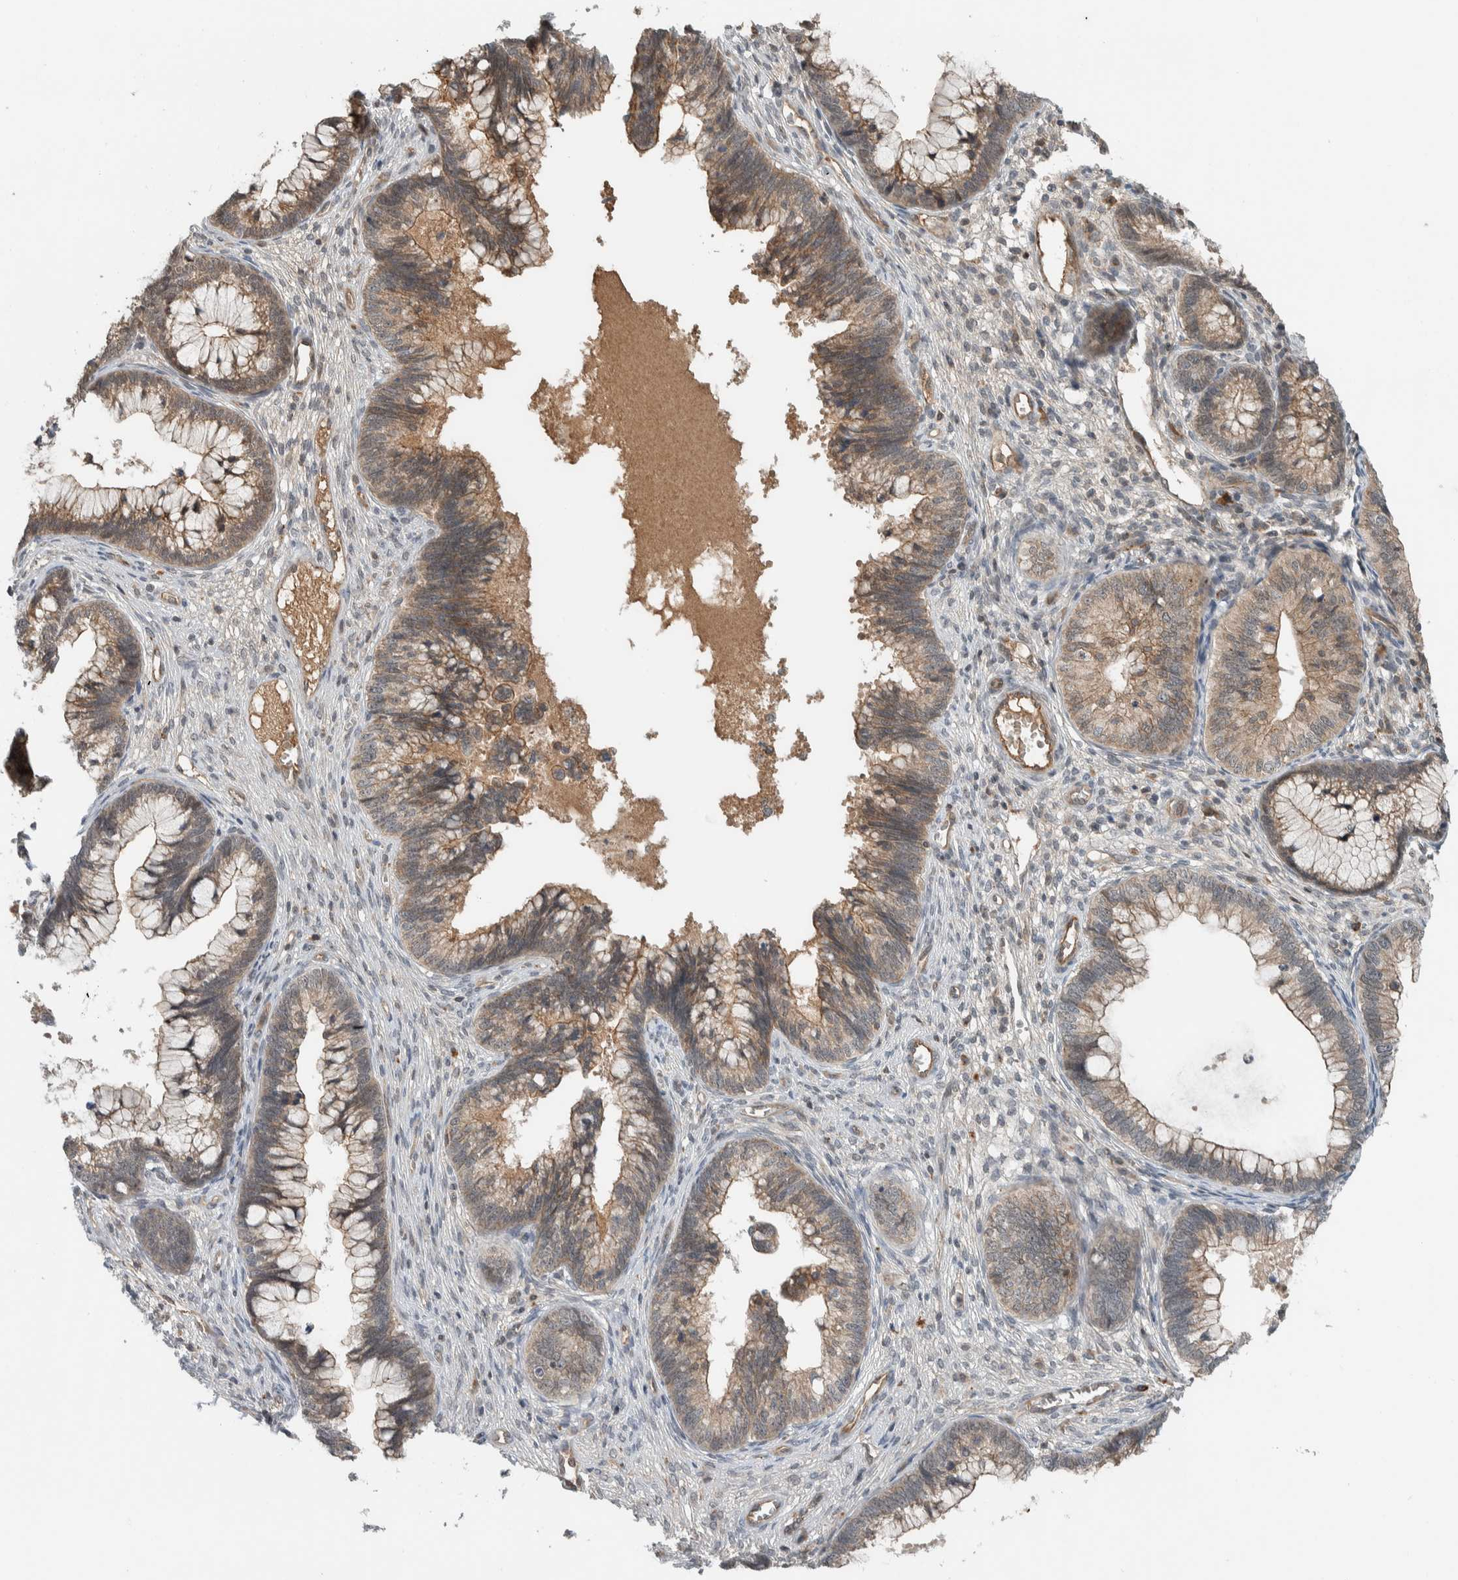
{"staining": {"intensity": "moderate", "quantity": ">75%", "location": "cytoplasmic/membranous"}, "tissue": "cervical cancer", "cell_type": "Tumor cells", "image_type": "cancer", "snomed": [{"axis": "morphology", "description": "Adenocarcinoma, NOS"}, {"axis": "topography", "description": "Cervix"}], "caption": "Immunohistochemical staining of cervical adenocarcinoma displays medium levels of moderate cytoplasmic/membranous staining in about >75% of tumor cells.", "gene": "ARMC7", "patient": {"sex": "female", "age": 44}}